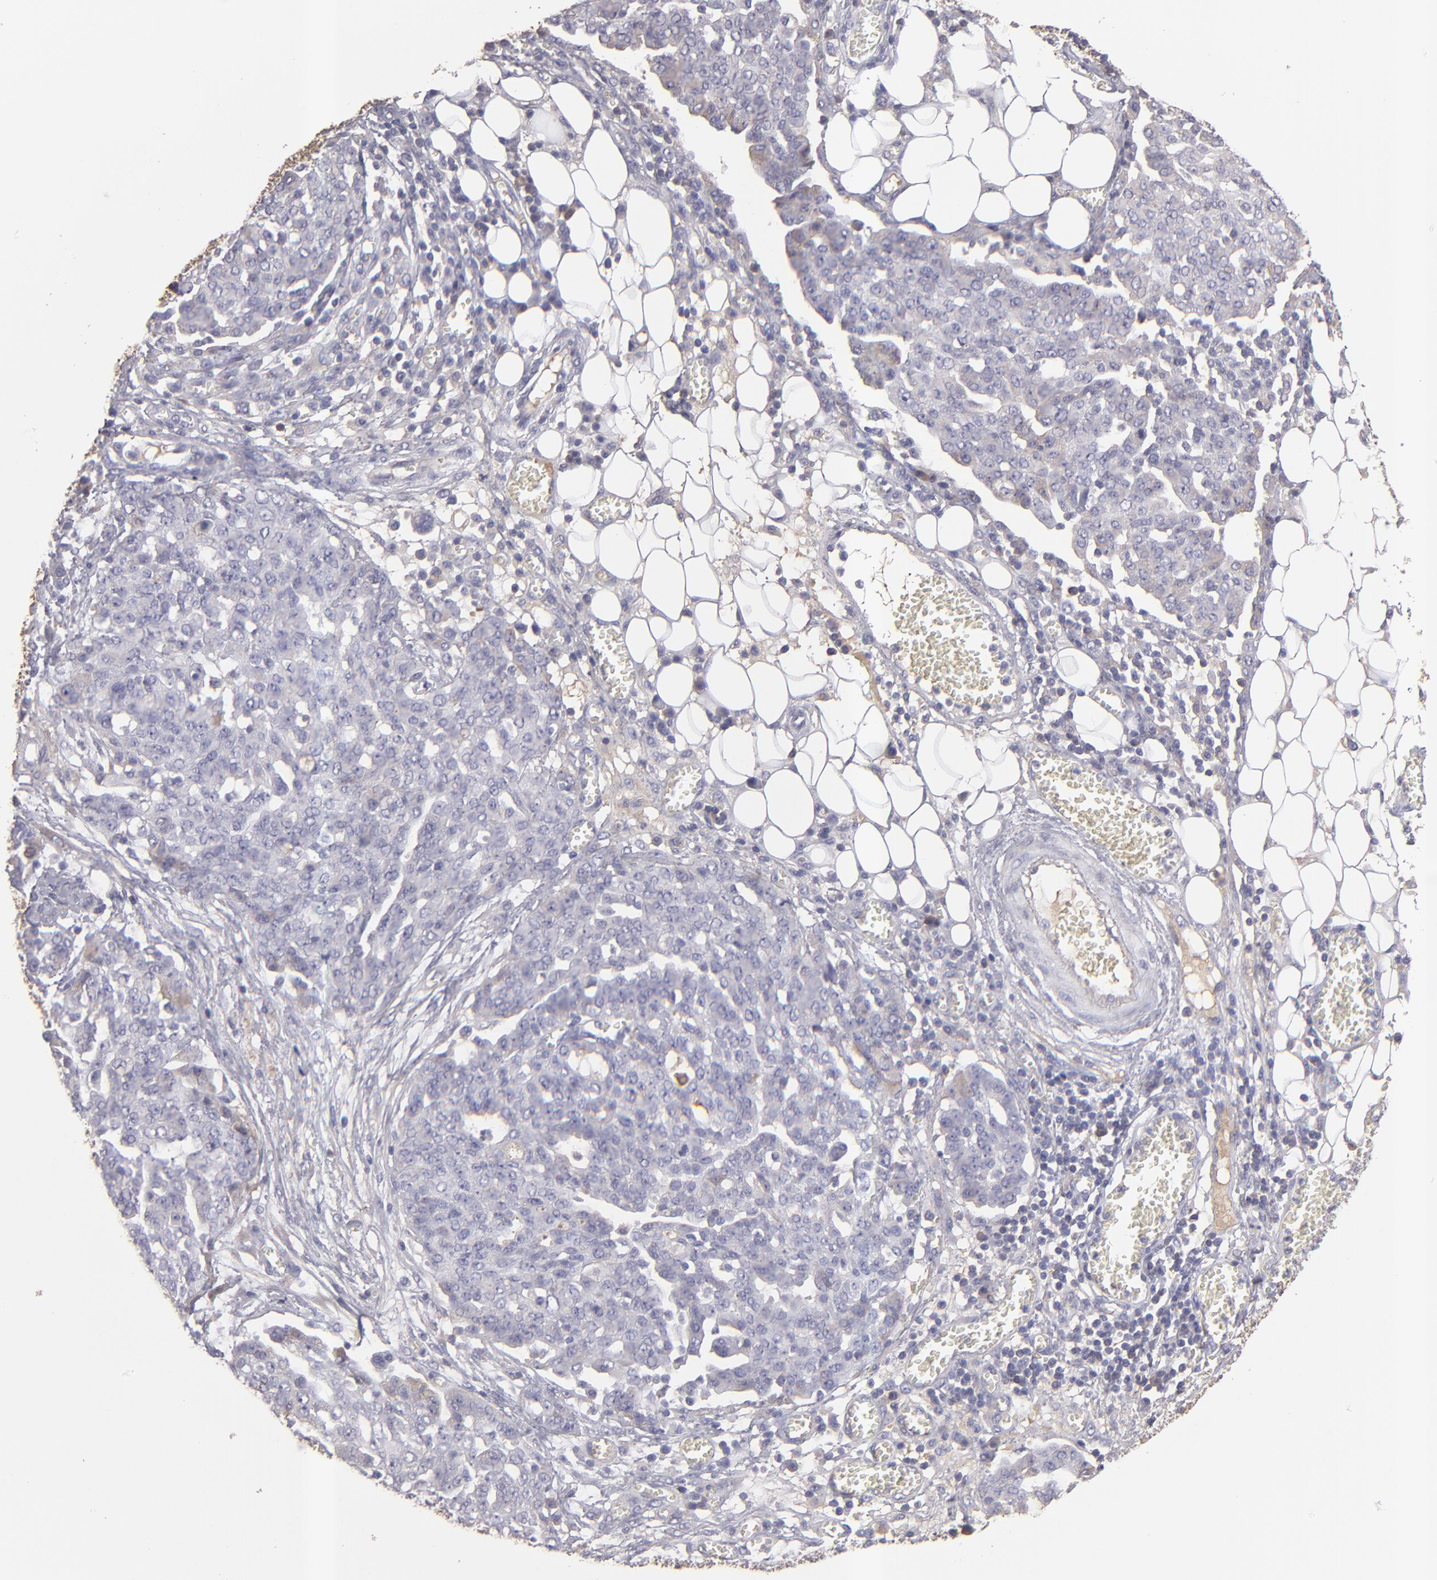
{"staining": {"intensity": "negative", "quantity": "none", "location": "none"}, "tissue": "ovarian cancer", "cell_type": "Tumor cells", "image_type": "cancer", "snomed": [{"axis": "morphology", "description": "Cystadenocarcinoma, serous, NOS"}, {"axis": "topography", "description": "Soft tissue"}, {"axis": "topography", "description": "Ovary"}], "caption": "Human ovarian serous cystadenocarcinoma stained for a protein using IHC demonstrates no staining in tumor cells.", "gene": "ABCC4", "patient": {"sex": "female", "age": 57}}